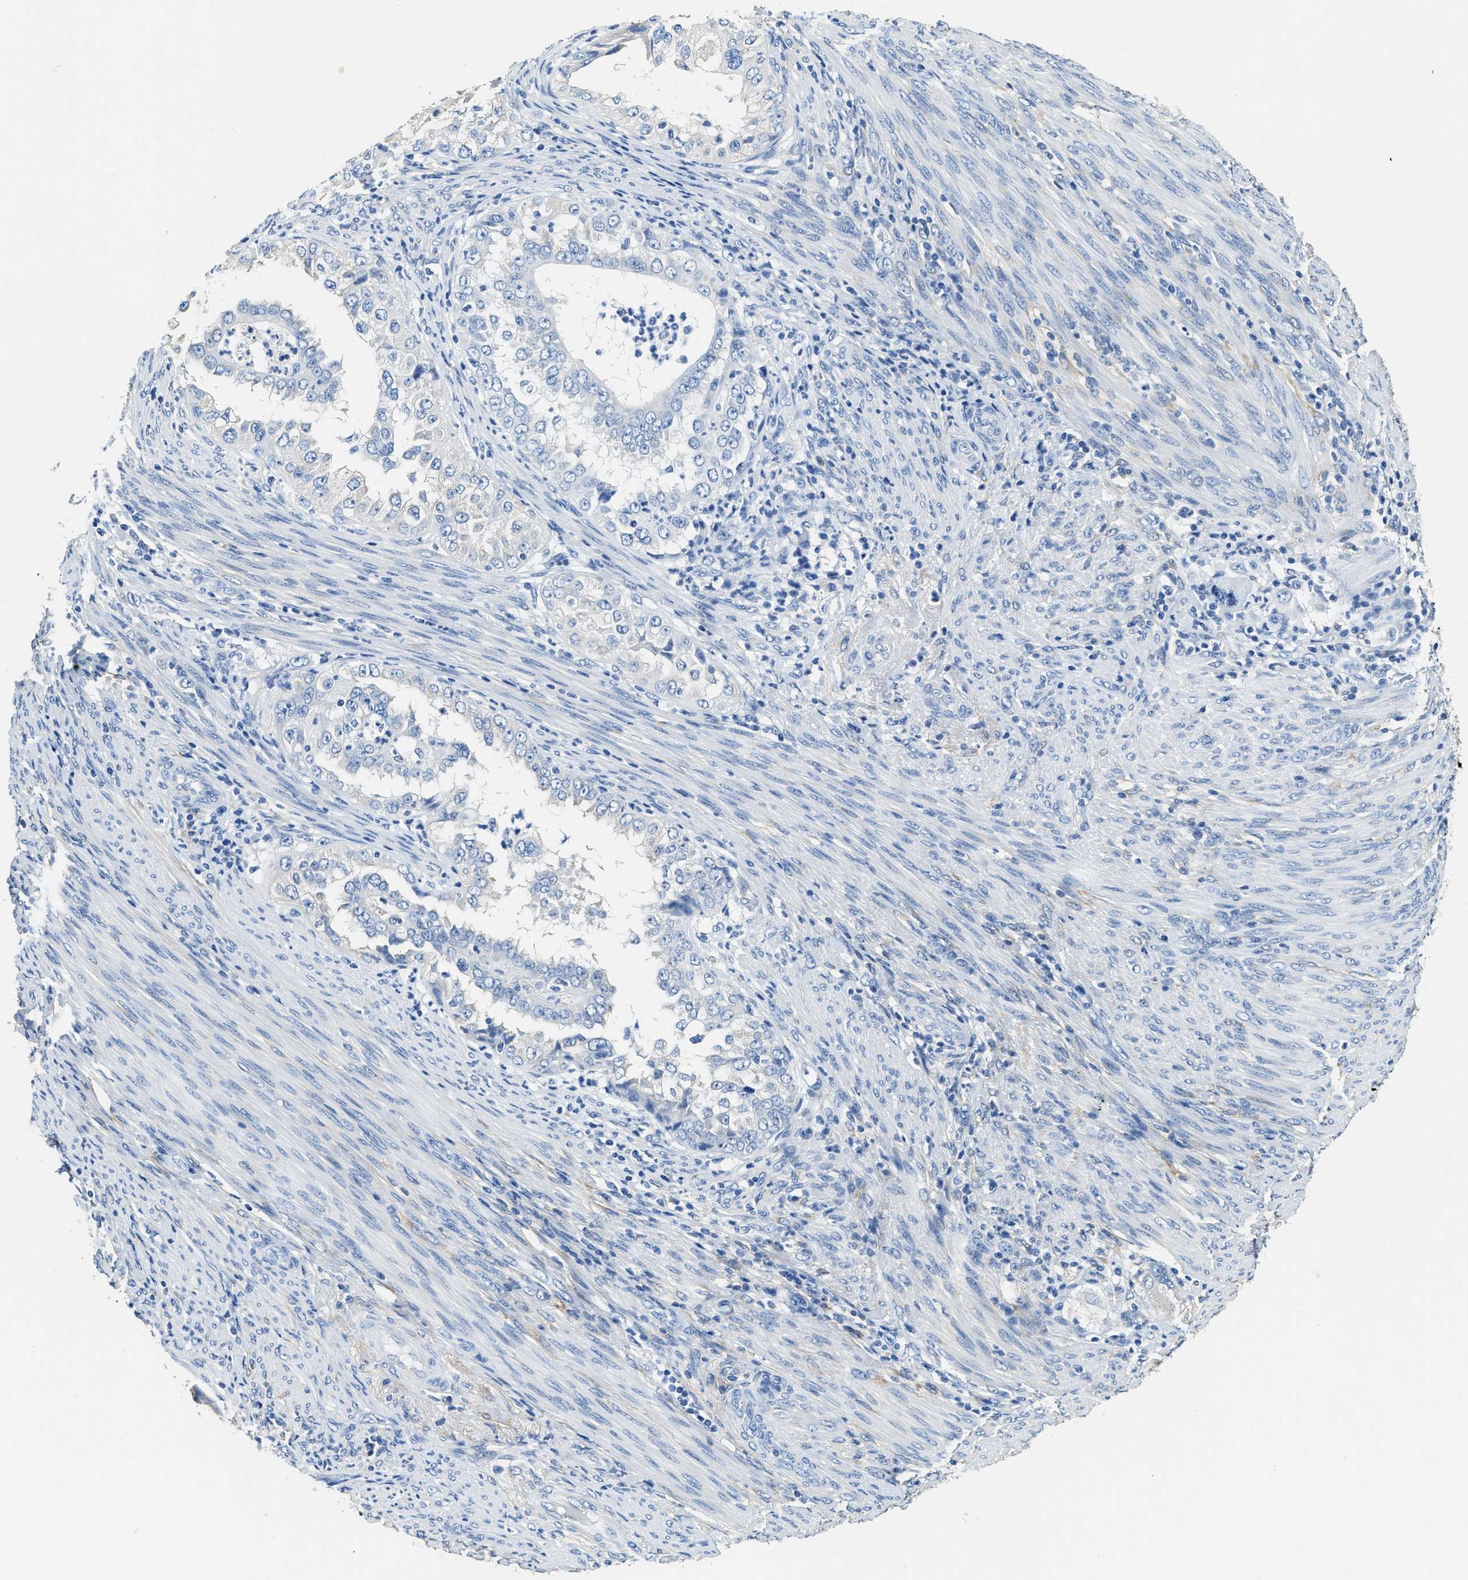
{"staining": {"intensity": "negative", "quantity": "none", "location": "none"}, "tissue": "endometrial cancer", "cell_type": "Tumor cells", "image_type": "cancer", "snomed": [{"axis": "morphology", "description": "Adenocarcinoma, NOS"}, {"axis": "topography", "description": "Endometrium"}], "caption": "Immunohistochemistry (IHC) of human endometrial cancer (adenocarcinoma) exhibits no expression in tumor cells.", "gene": "ZDHHC13", "patient": {"sex": "female", "age": 85}}